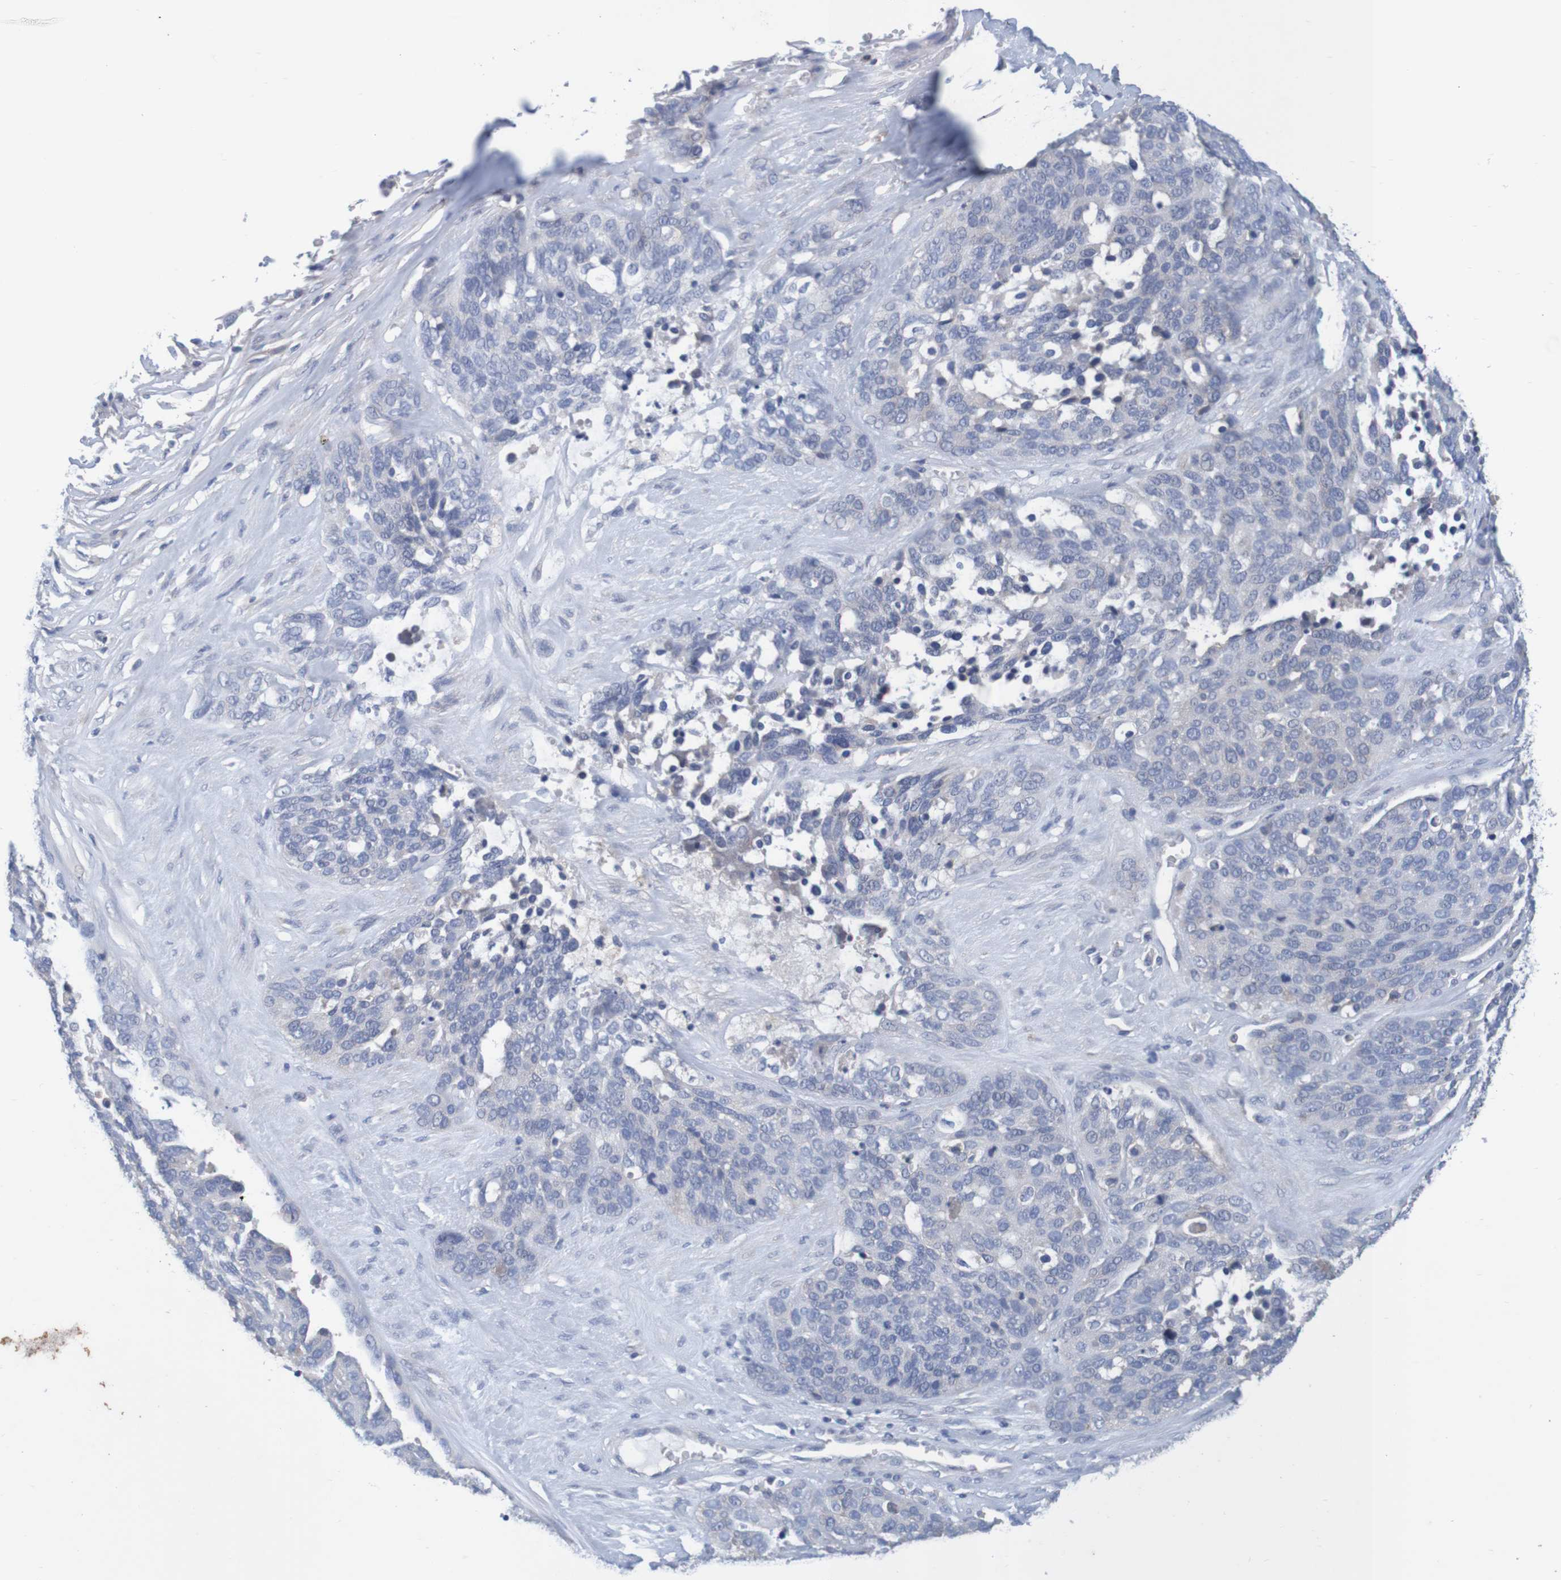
{"staining": {"intensity": "negative", "quantity": "none", "location": "none"}, "tissue": "ovarian cancer", "cell_type": "Tumor cells", "image_type": "cancer", "snomed": [{"axis": "morphology", "description": "Cystadenocarcinoma, serous, NOS"}, {"axis": "topography", "description": "Ovary"}], "caption": "IHC photomicrograph of ovarian cancer (serous cystadenocarcinoma) stained for a protein (brown), which reveals no positivity in tumor cells. The staining was performed using DAB to visualize the protein expression in brown, while the nuclei were stained in blue with hematoxylin (Magnification: 20x).", "gene": "LTA", "patient": {"sex": "female", "age": 44}}